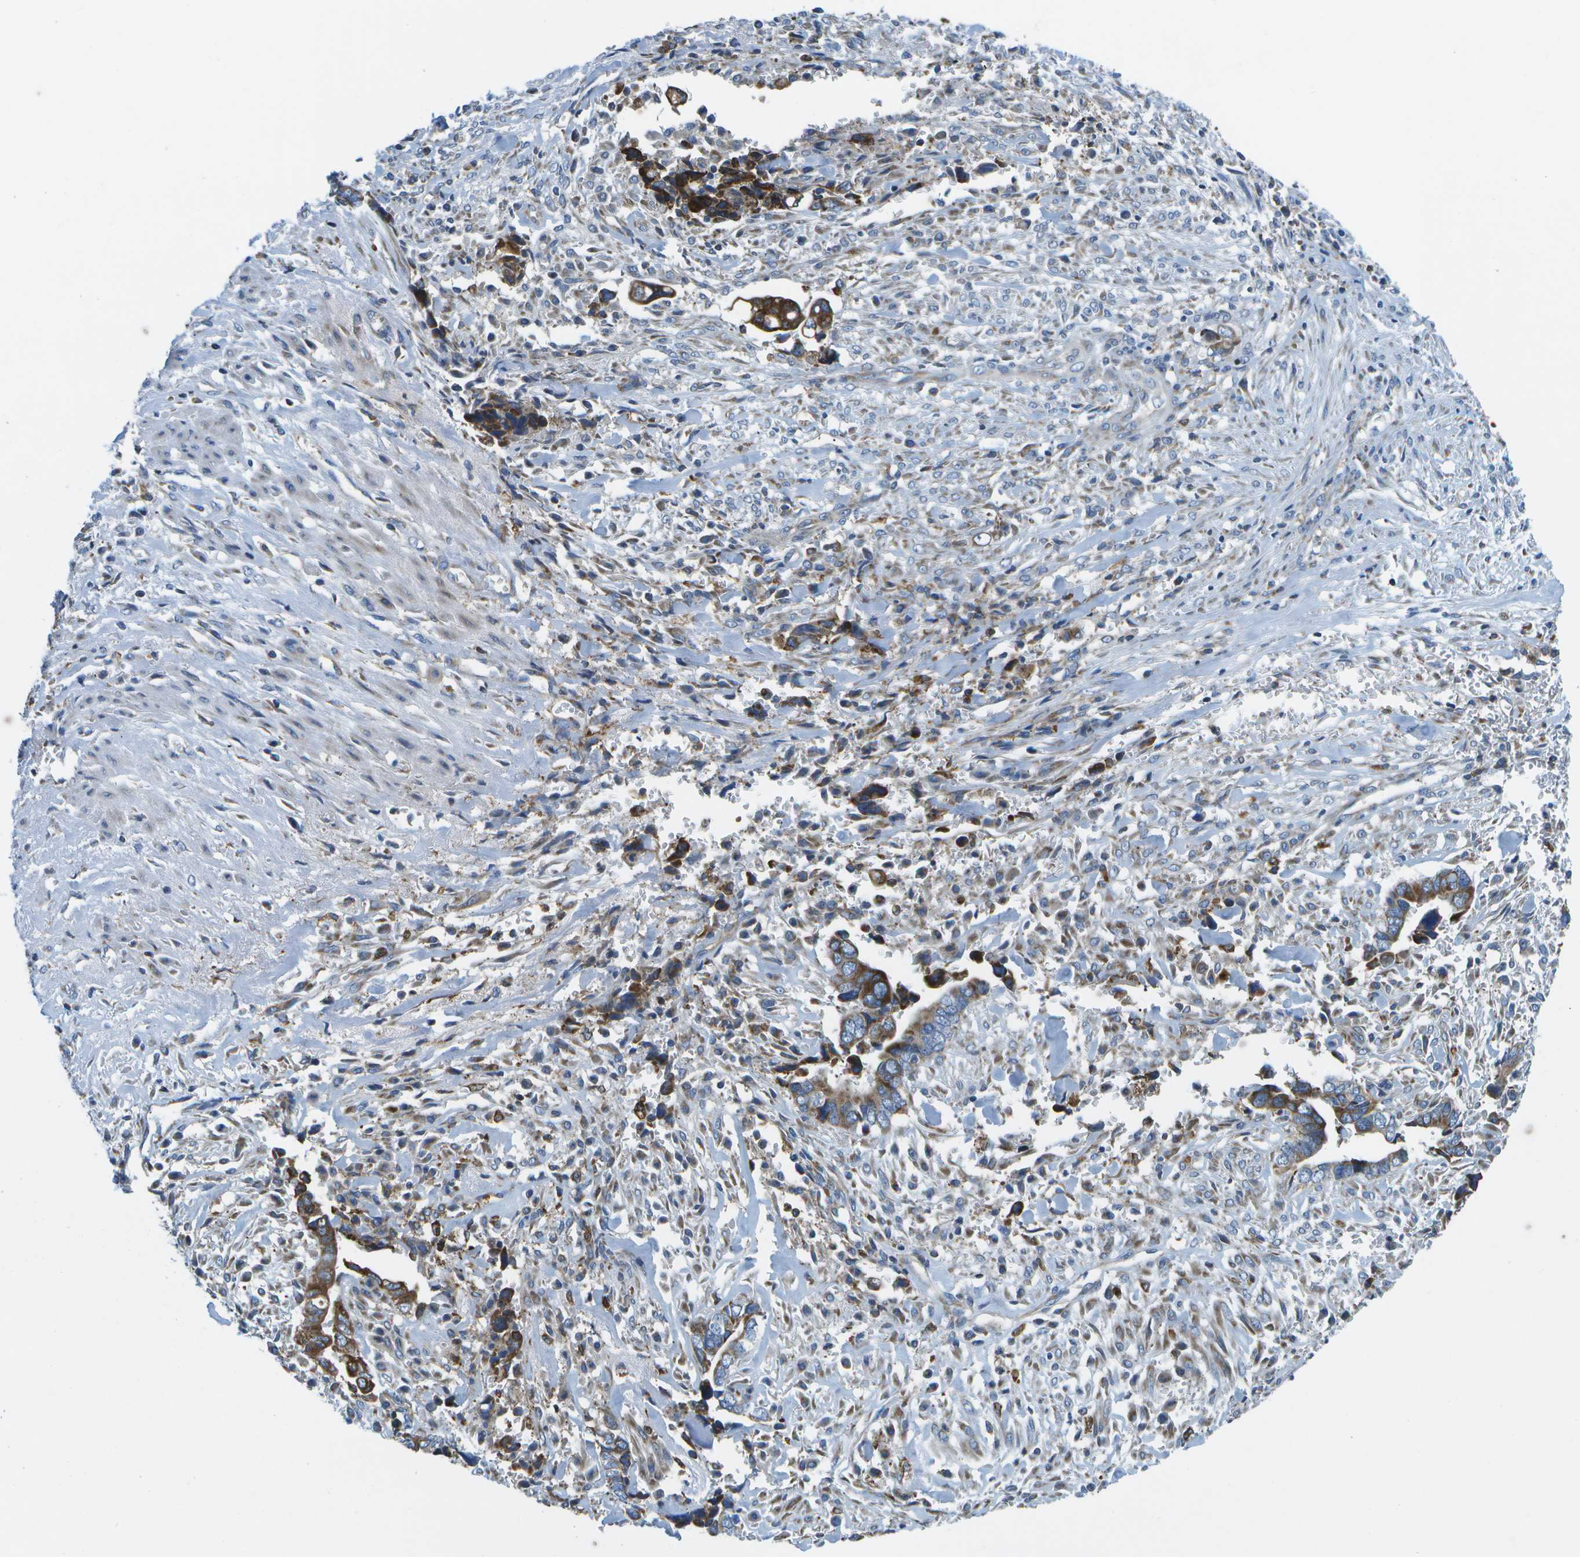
{"staining": {"intensity": "strong", "quantity": ">75%", "location": "cytoplasmic/membranous"}, "tissue": "liver cancer", "cell_type": "Tumor cells", "image_type": "cancer", "snomed": [{"axis": "morphology", "description": "Cholangiocarcinoma"}, {"axis": "topography", "description": "Liver"}], "caption": "Strong cytoplasmic/membranous expression for a protein is appreciated in about >75% of tumor cells of liver cancer (cholangiocarcinoma) using immunohistochemistry (IHC).", "gene": "GDF5", "patient": {"sex": "female", "age": 79}}